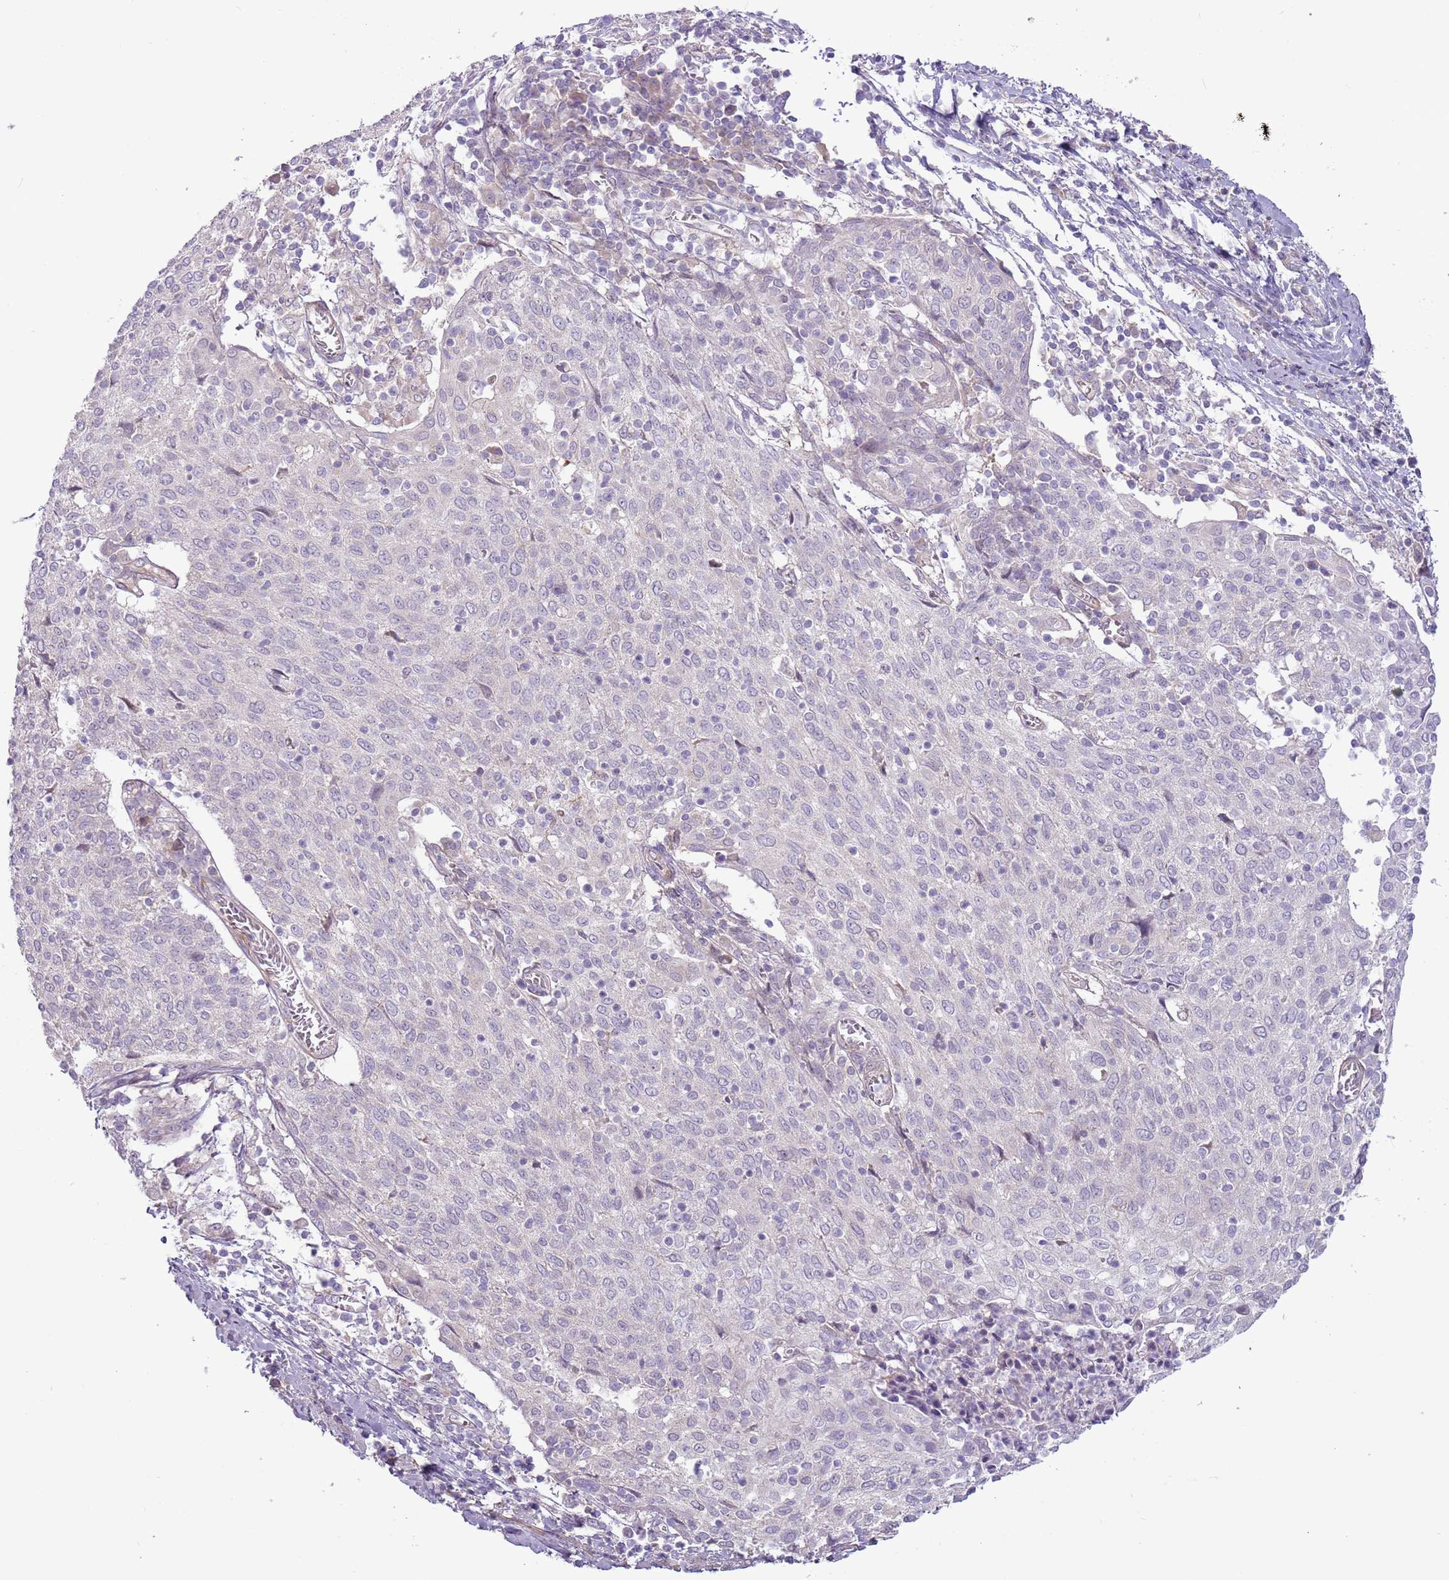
{"staining": {"intensity": "negative", "quantity": "none", "location": "none"}, "tissue": "cervical cancer", "cell_type": "Tumor cells", "image_type": "cancer", "snomed": [{"axis": "morphology", "description": "Squamous cell carcinoma, NOS"}, {"axis": "topography", "description": "Cervix"}], "caption": "Immunohistochemistry (IHC) photomicrograph of human squamous cell carcinoma (cervical) stained for a protein (brown), which exhibits no expression in tumor cells.", "gene": "MRO", "patient": {"sex": "female", "age": 52}}